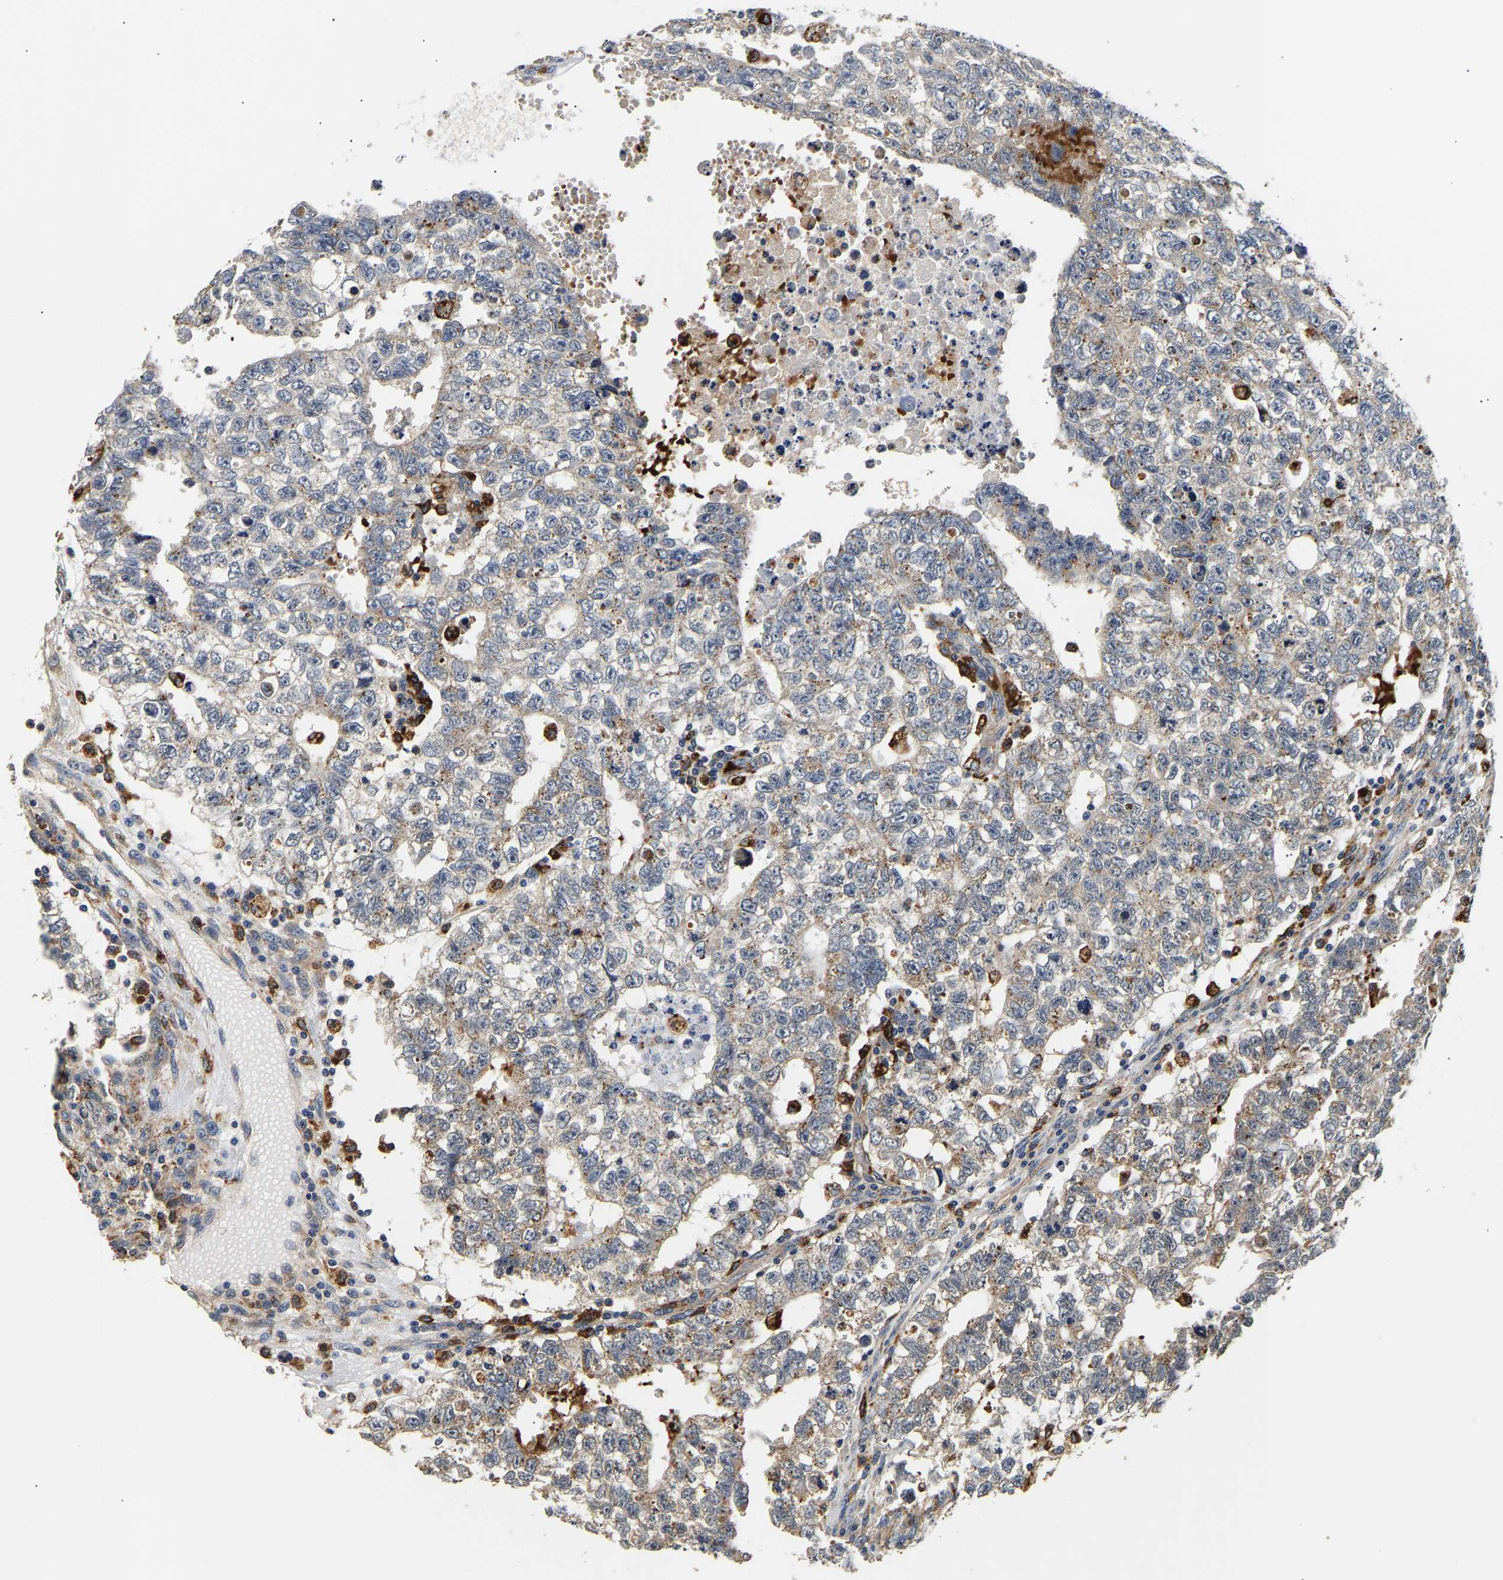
{"staining": {"intensity": "weak", "quantity": "<25%", "location": "cytoplasmic/membranous"}, "tissue": "testis cancer", "cell_type": "Tumor cells", "image_type": "cancer", "snomed": [{"axis": "morphology", "description": "Seminoma, NOS"}, {"axis": "morphology", "description": "Carcinoma, Embryonal, NOS"}, {"axis": "topography", "description": "Testis"}], "caption": "Tumor cells show no significant protein expression in embryonal carcinoma (testis). (DAB immunohistochemistry, high magnification).", "gene": "SMU1", "patient": {"sex": "male", "age": 38}}